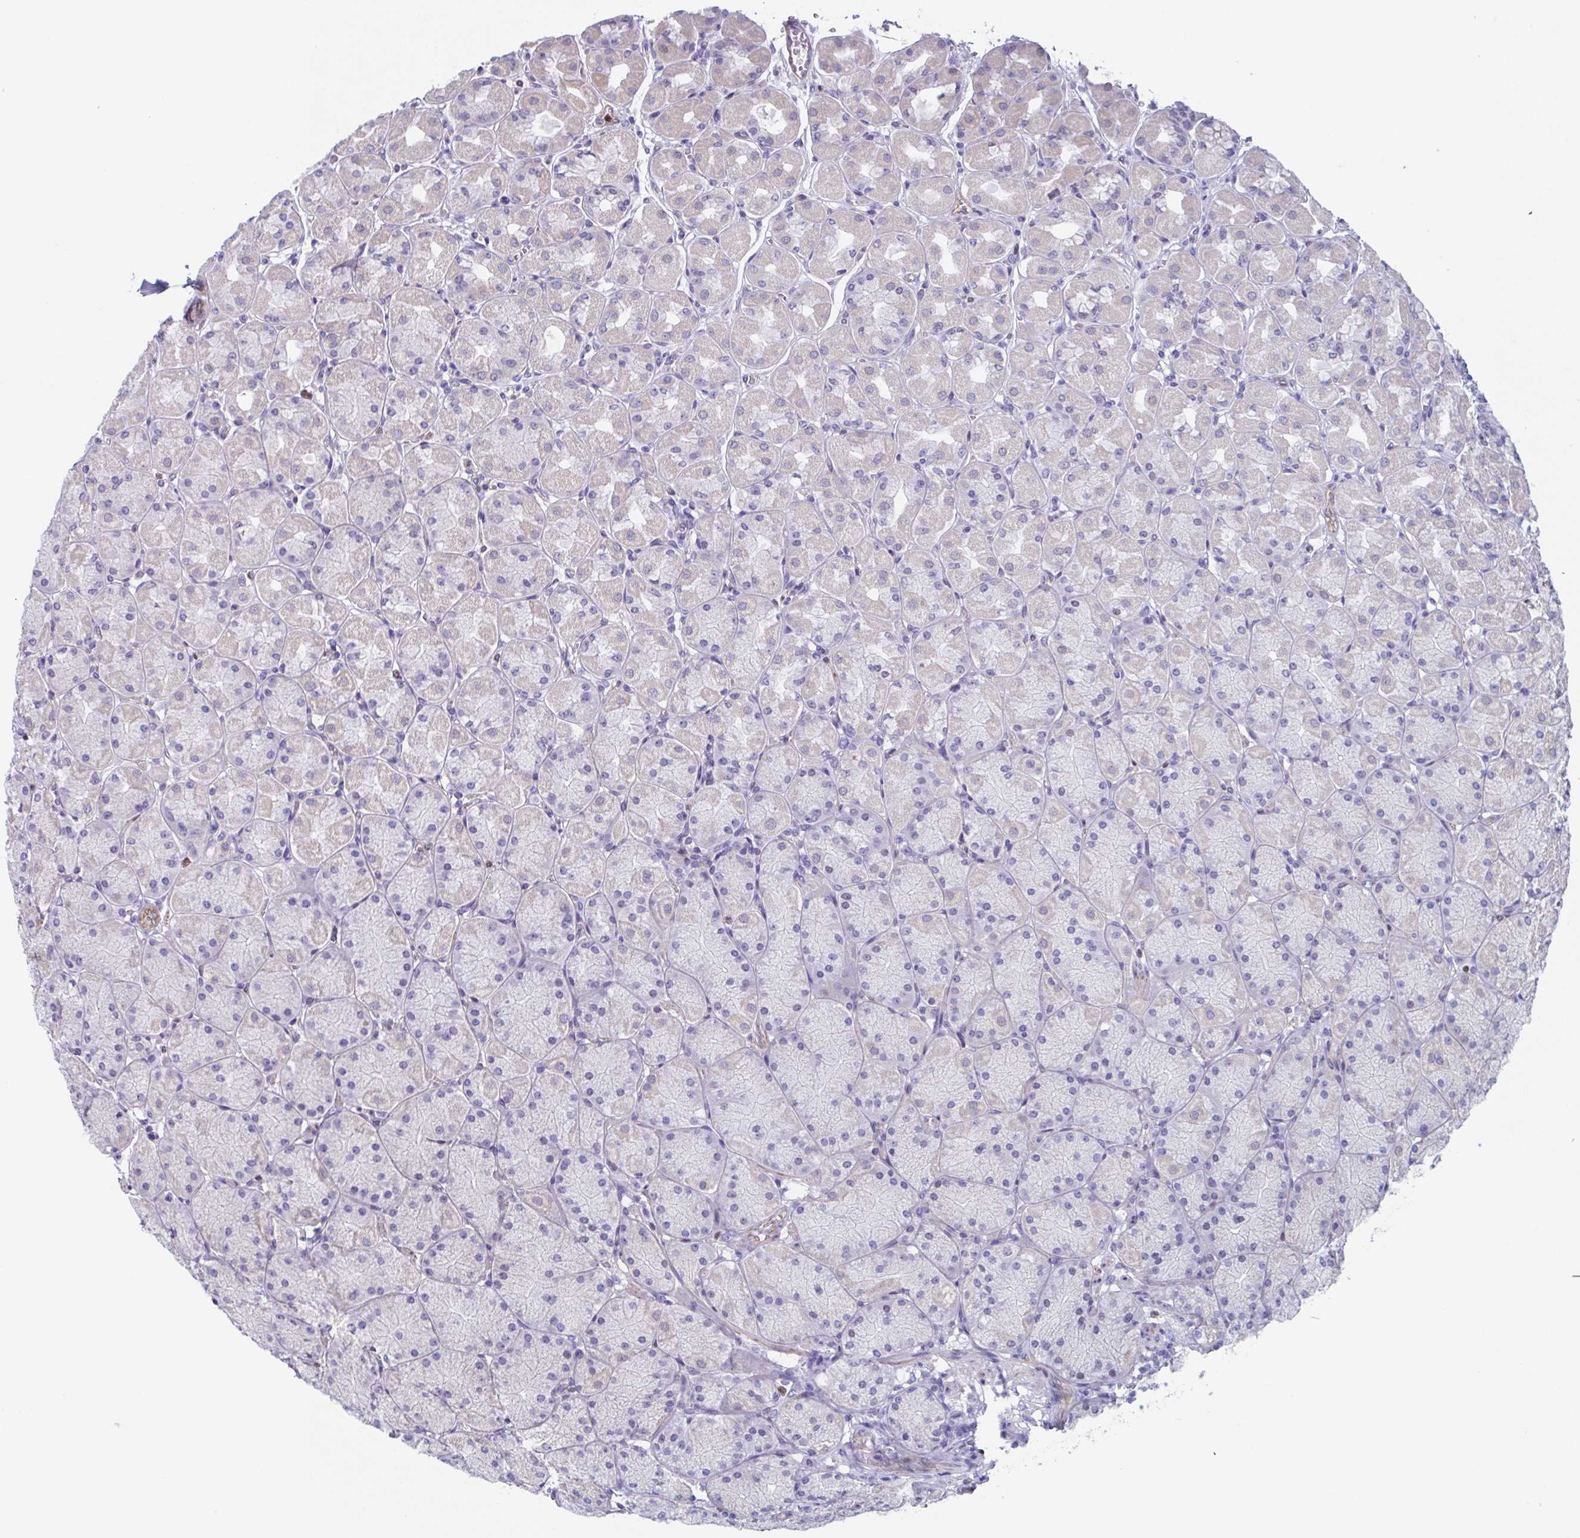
{"staining": {"intensity": "negative", "quantity": "none", "location": "none"}, "tissue": "stomach", "cell_type": "Glandular cells", "image_type": "normal", "snomed": [{"axis": "morphology", "description": "Normal tissue, NOS"}, {"axis": "topography", "description": "Stomach, upper"}], "caption": "Human stomach stained for a protein using immunohistochemistry (IHC) reveals no expression in glandular cells.", "gene": "PBOV1", "patient": {"sex": "female", "age": 56}}